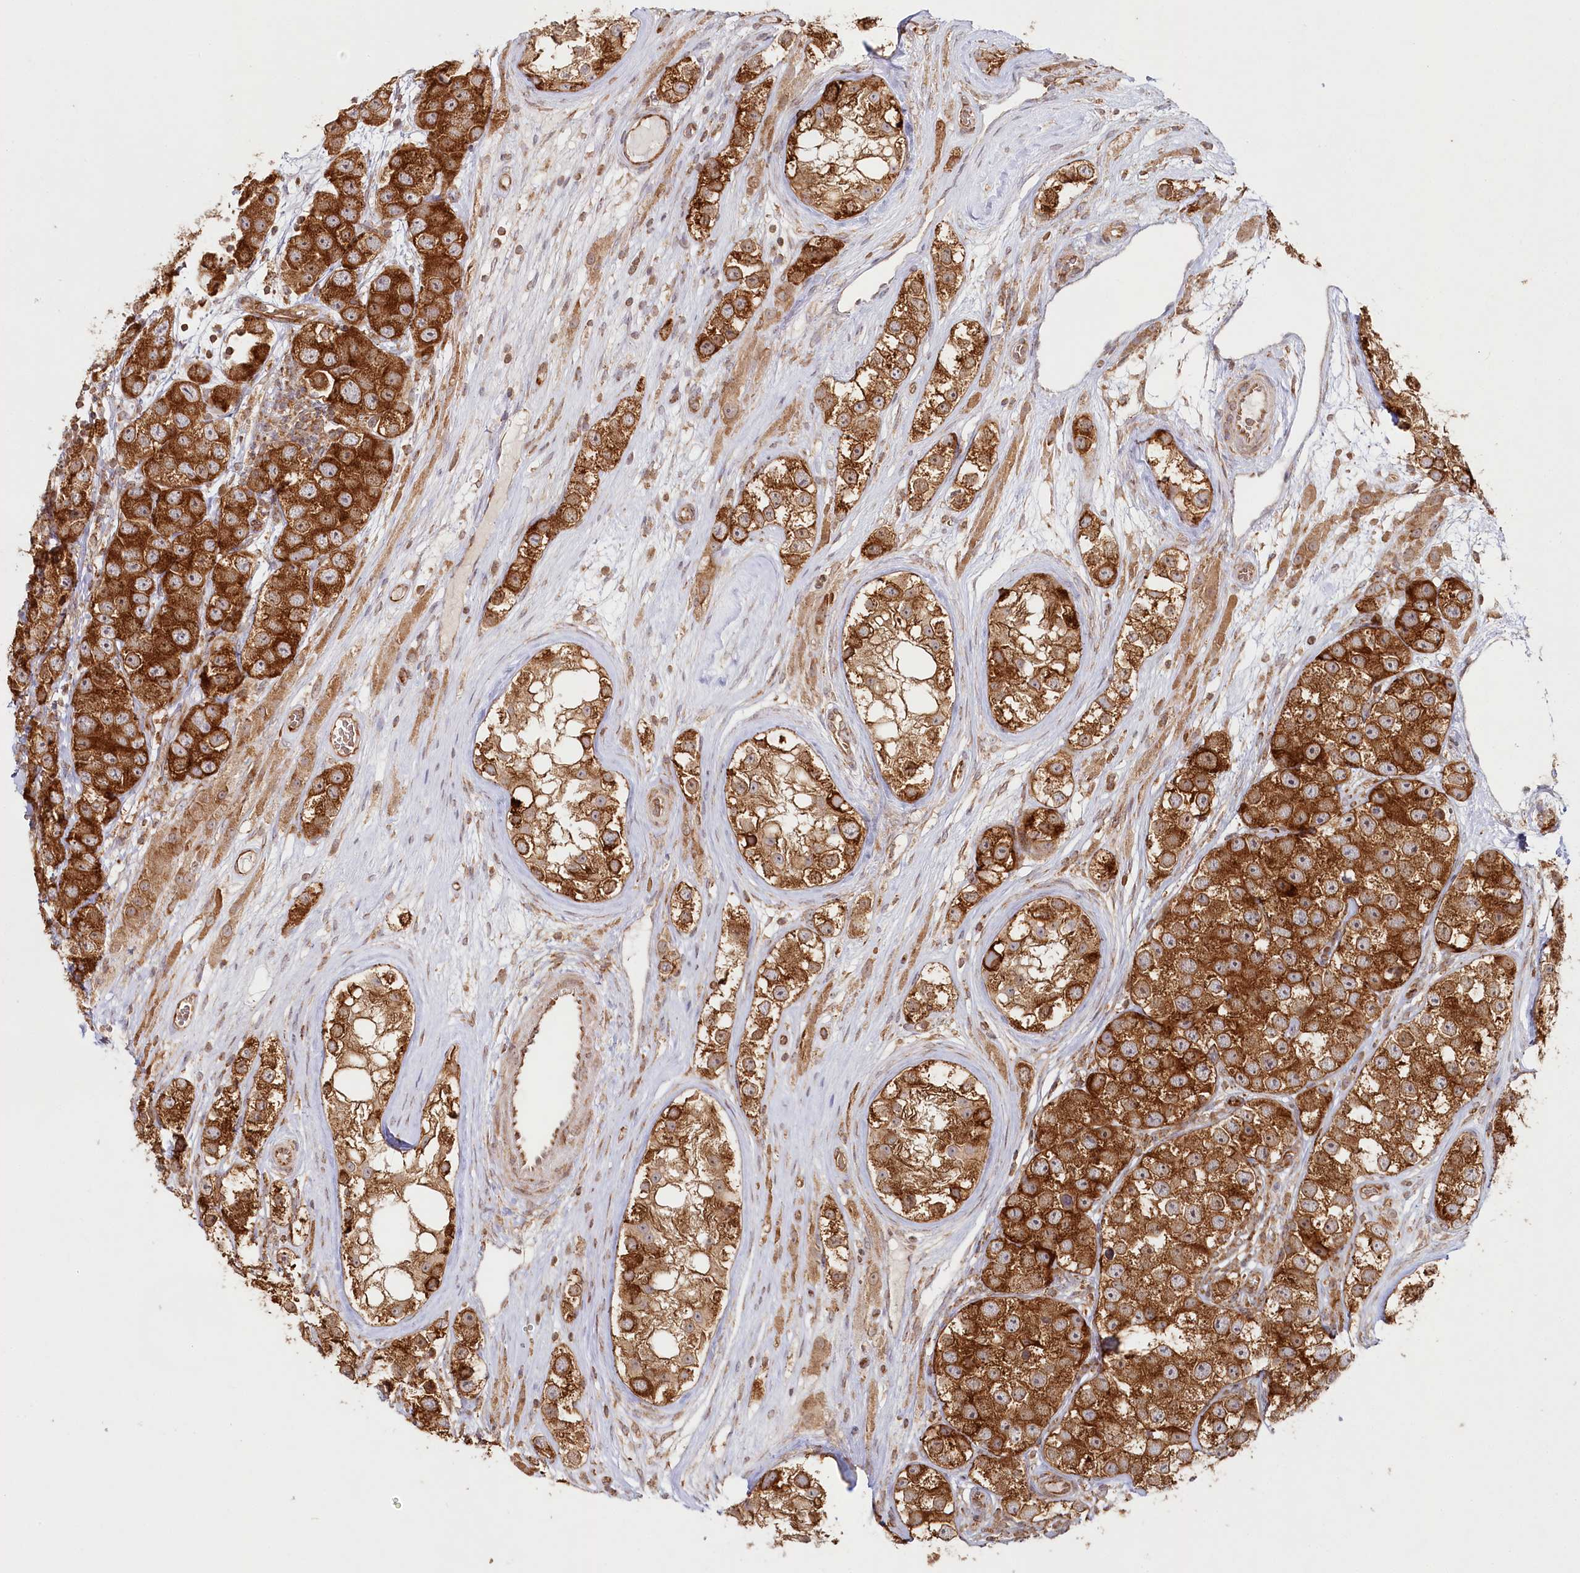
{"staining": {"intensity": "strong", "quantity": ">75%", "location": "cytoplasmic/membranous"}, "tissue": "testis cancer", "cell_type": "Tumor cells", "image_type": "cancer", "snomed": [{"axis": "morphology", "description": "Seminoma, NOS"}, {"axis": "topography", "description": "Testis"}], "caption": "Testis seminoma stained with immunohistochemistry displays strong cytoplasmic/membranous staining in approximately >75% of tumor cells. The protein of interest is shown in brown color, while the nuclei are stained blue.", "gene": "OTUD4", "patient": {"sex": "male", "age": 28}}